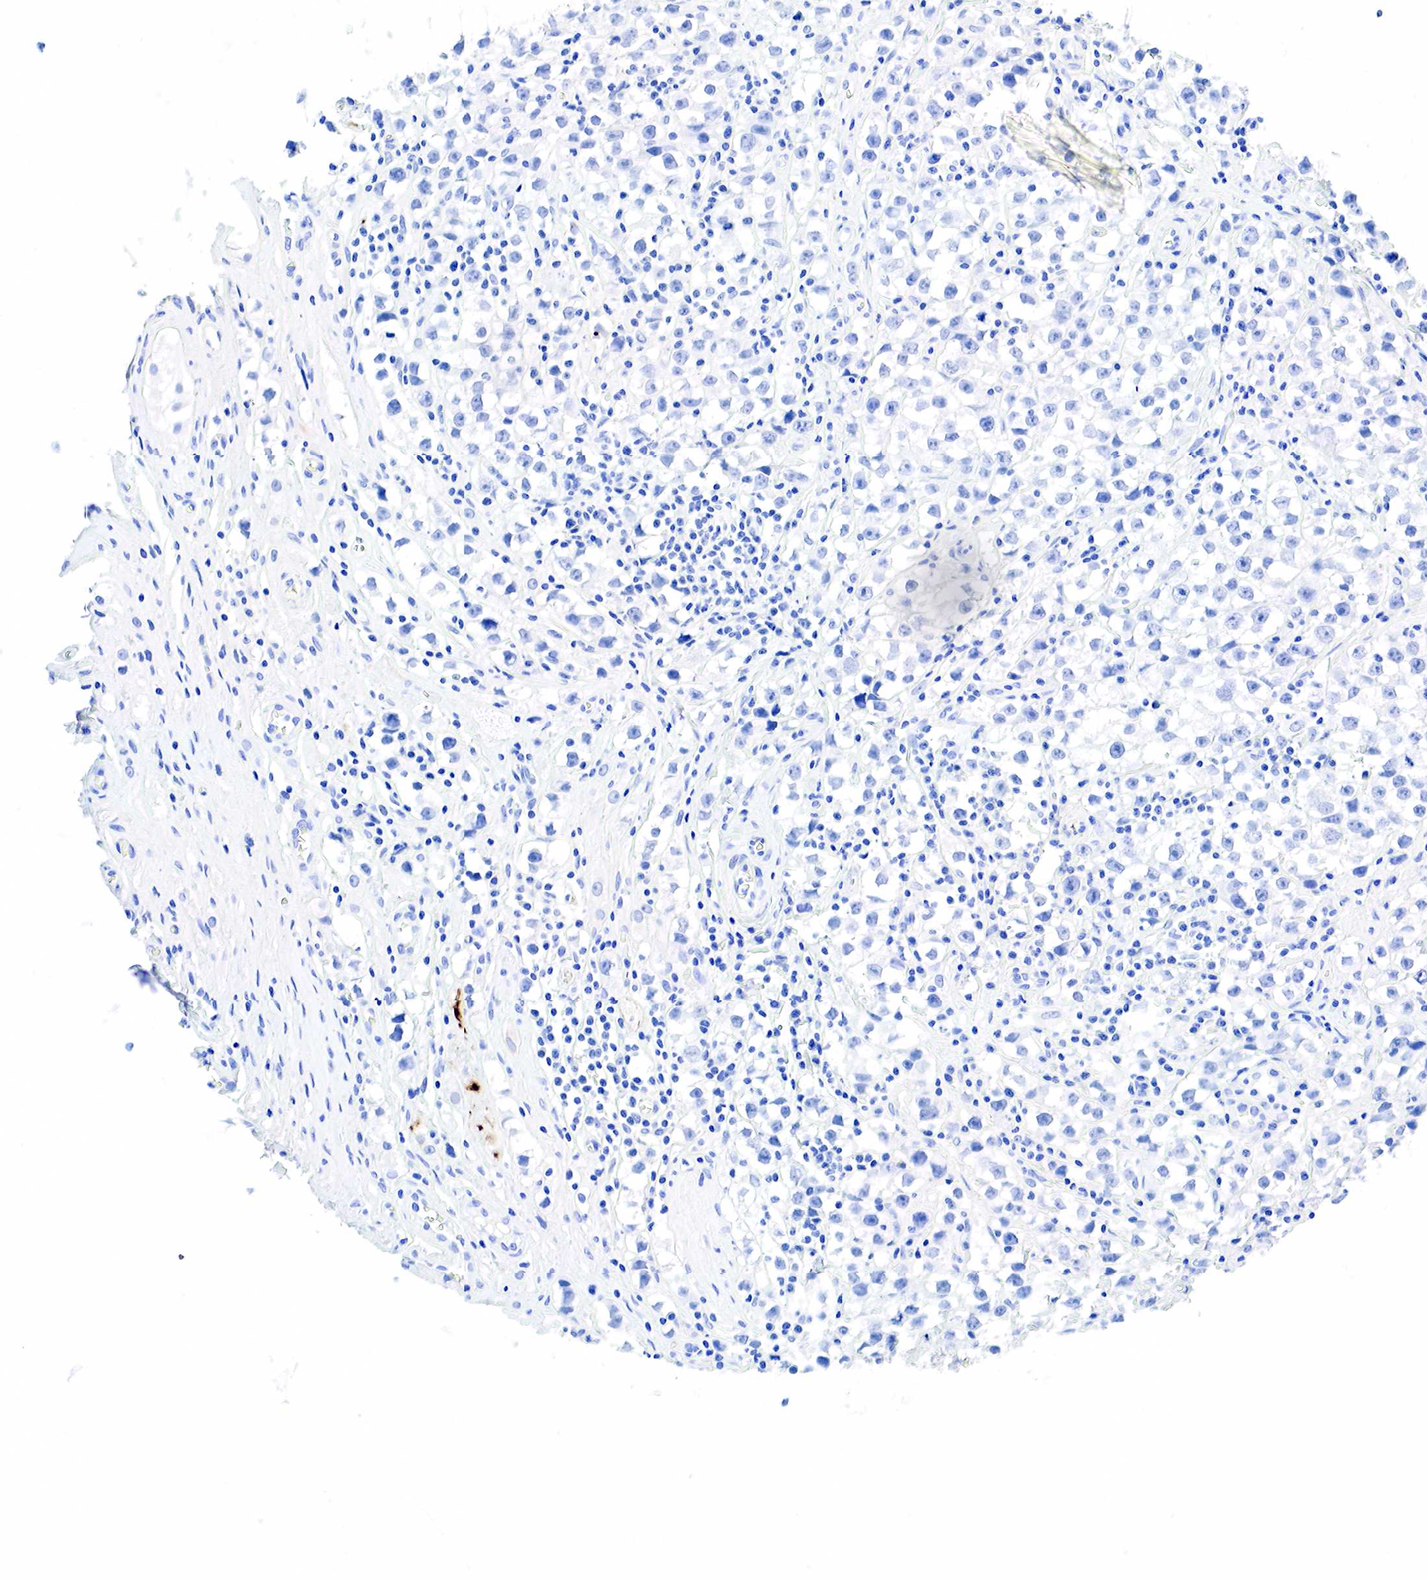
{"staining": {"intensity": "negative", "quantity": "none", "location": "none"}, "tissue": "testis cancer", "cell_type": "Tumor cells", "image_type": "cancer", "snomed": [{"axis": "morphology", "description": "Seminoma, NOS"}, {"axis": "topography", "description": "Testis"}], "caption": "A high-resolution histopathology image shows immunohistochemistry staining of seminoma (testis), which exhibits no significant positivity in tumor cells.", "gene": "KRT18", "patient": {"sex": "male", "age": 35}}